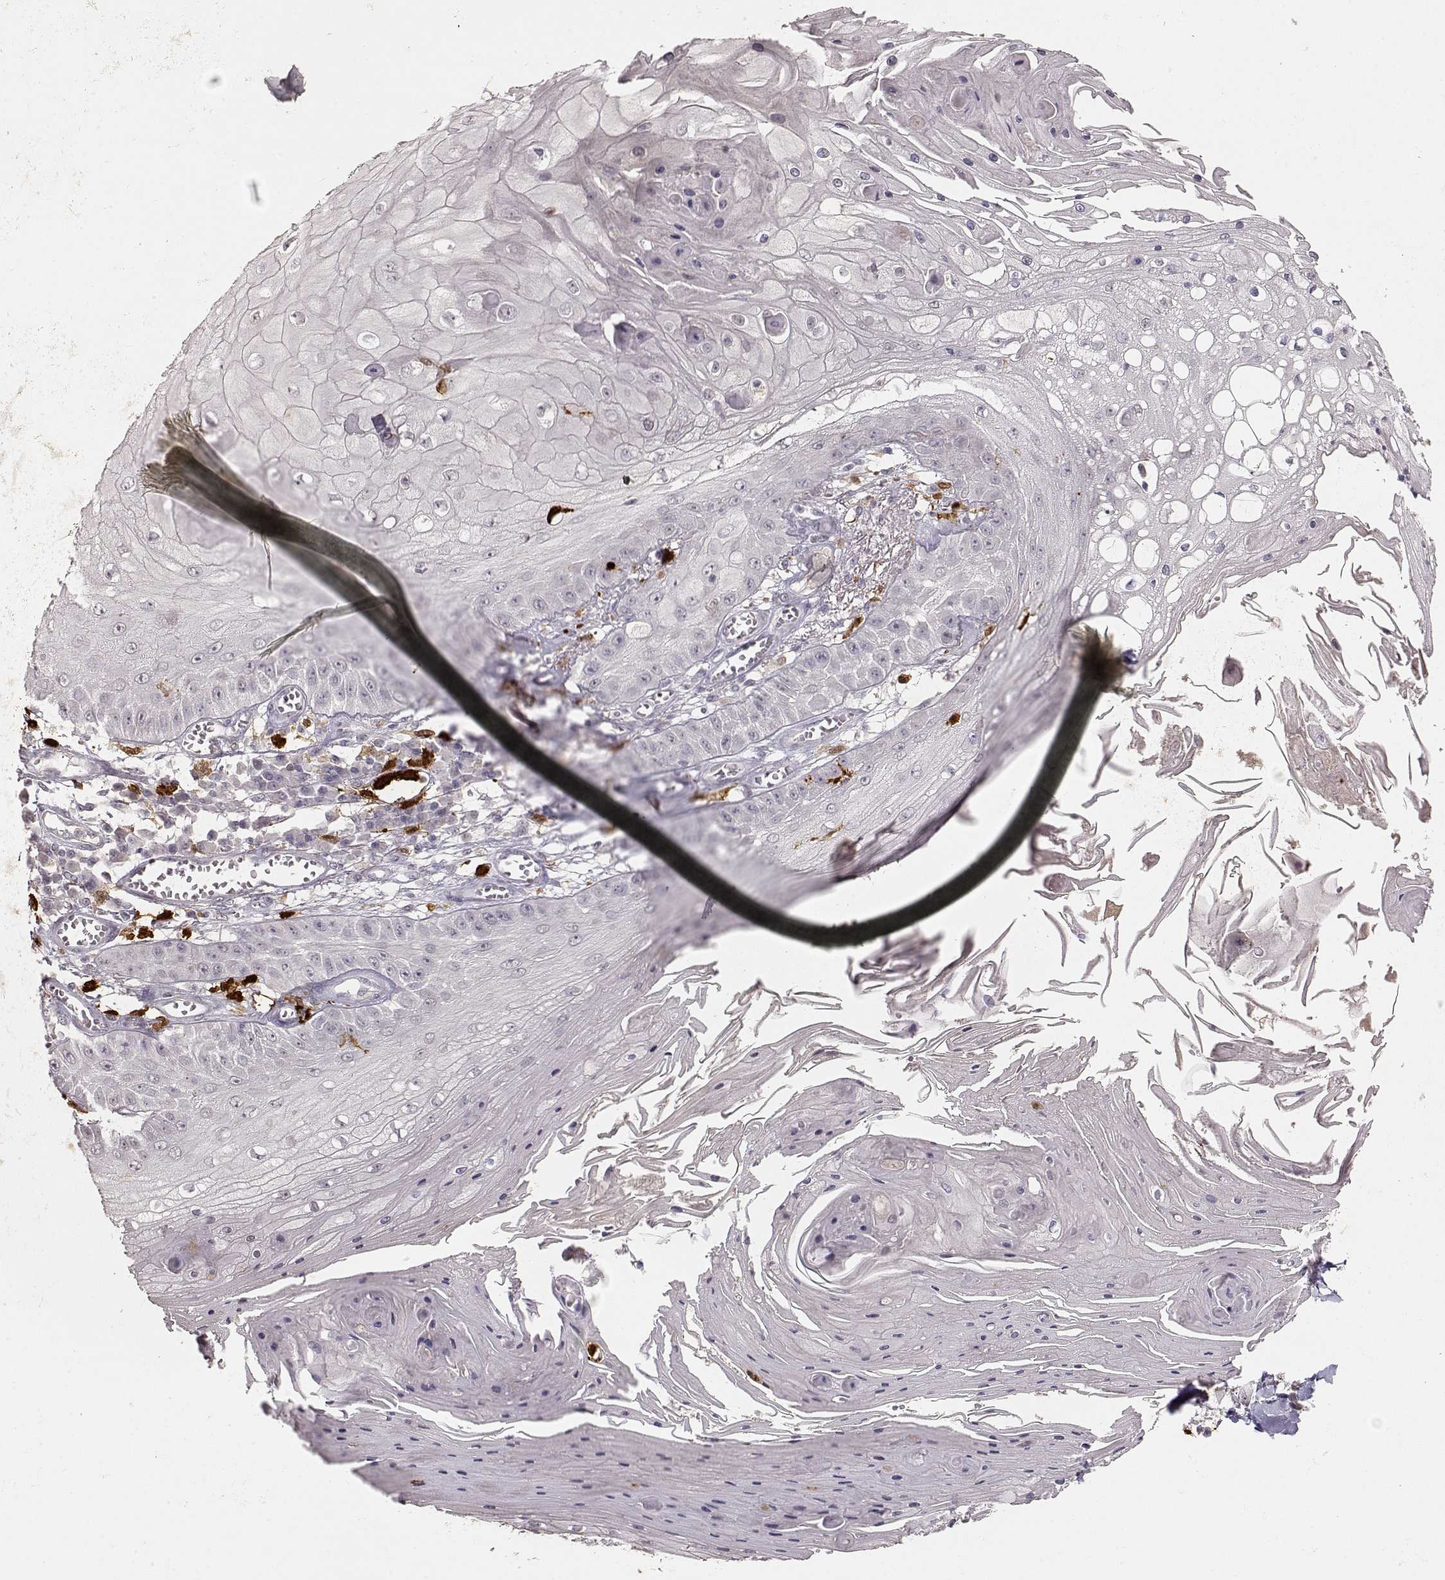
{"staining": {"intensity": "negative", "quantity": "none", "location": "none"}, "tissue": "skin cancer", "cell_type": "Tumor cells", "image_type": "cancer", "snomed": [{"axis": "morphology", "description": "Squamous cell carcinoma, NOS"}, {"axis": "topography", "description": "Skin"}], "caption": "A high-resolution image shows immunohistochemistry (IHC) staining of skin cancer, which shows no significant staining in tumor cells.", "gene": "S100B", "patient": {"sex": "male", "age": 70}}